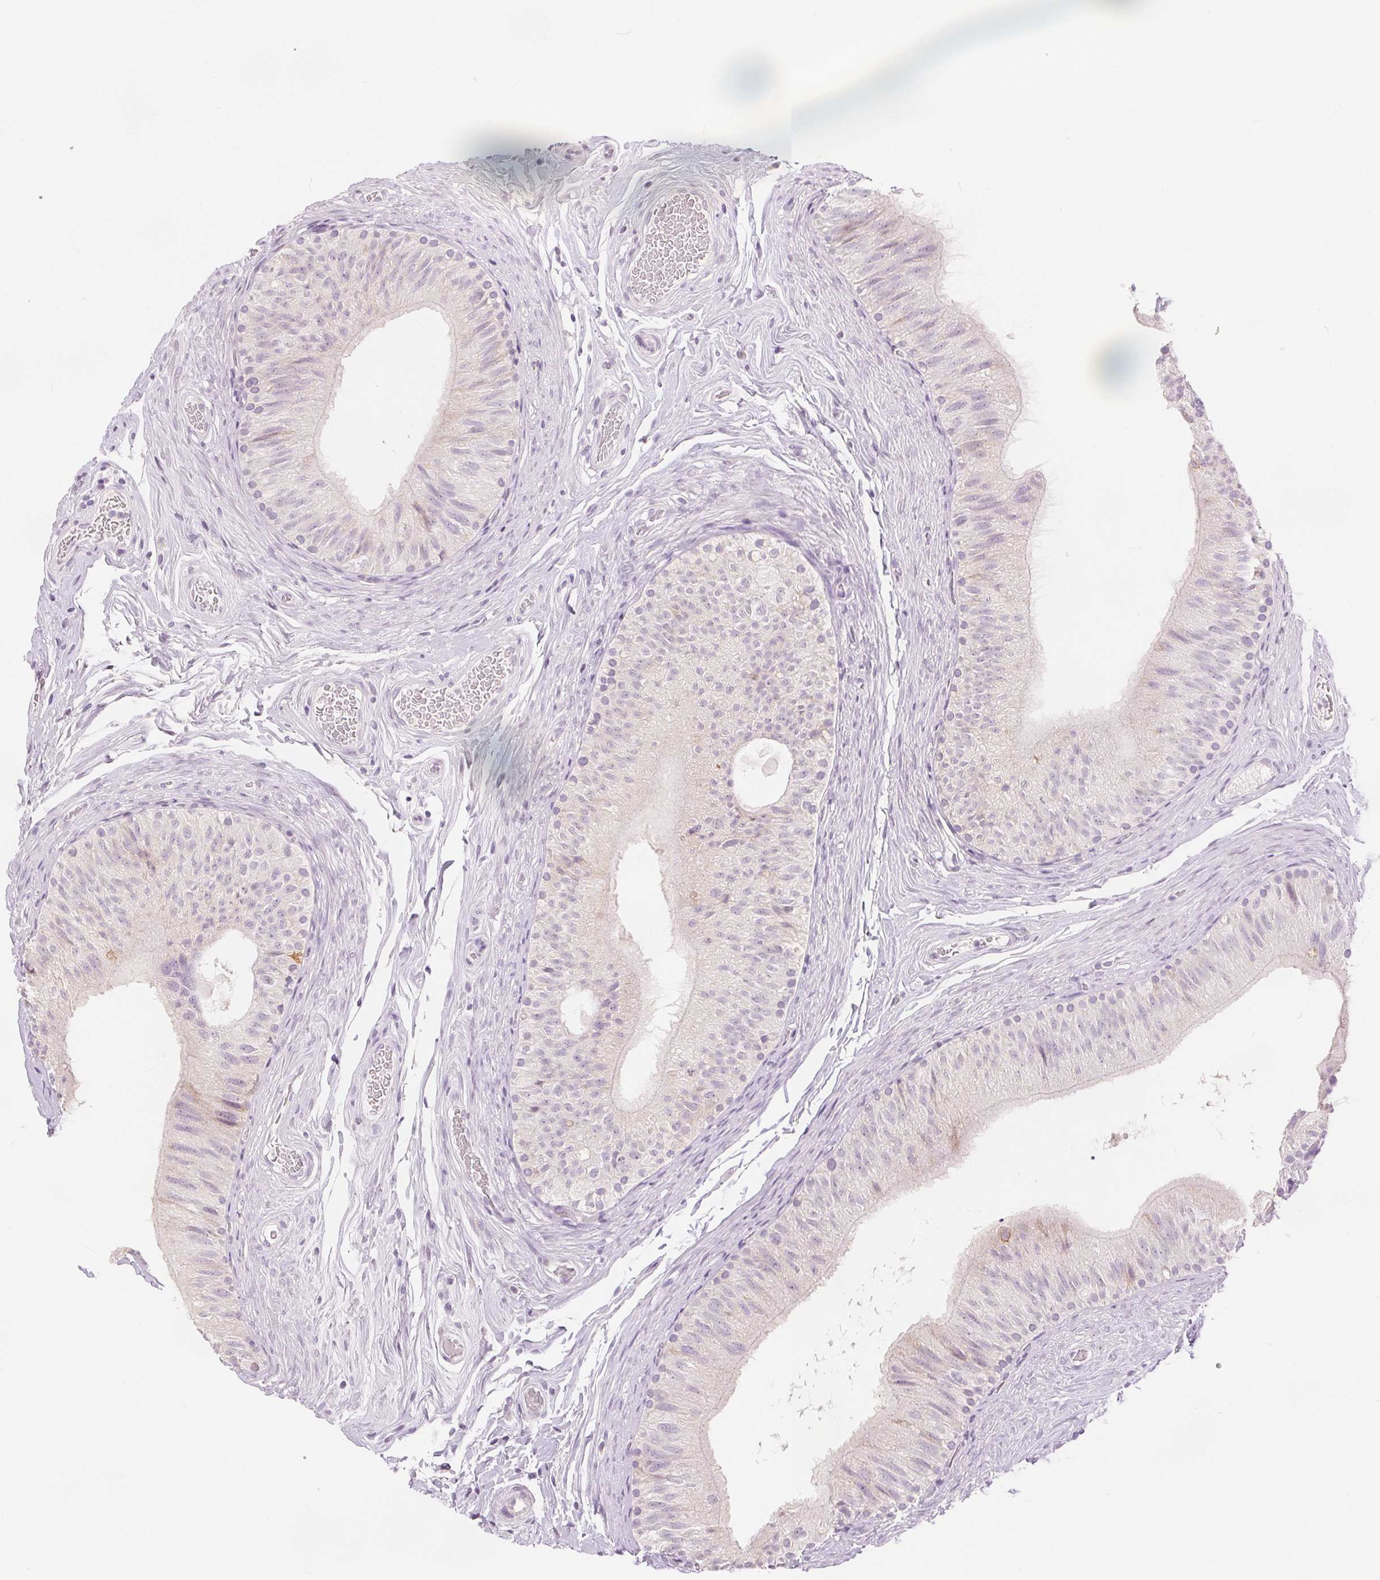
{"staining": {"intensity": "negative", "quantity": "none", "location": "none"}, "tissue": "epididymis", "cell_type": "Glandular cells", "image_type": "normal", "snomed": [{"axis": "morphology", "description": "Normal tissue, NOS"}, {"axis": "topography", "description": "Epididymis, spermatic cord, NOS"}, {"axis": "topography", "description": "Epididymis"}], "caption": "Immunohistochemistry (IHC) histopathology image of unremarkable epididymis: epididymis stained with DAB (3,3'-diaminobenzidine) displays no significant protein staining in glandular cells.", "gene": "CA12", "patient": {"sex": "male", "age": 31}}